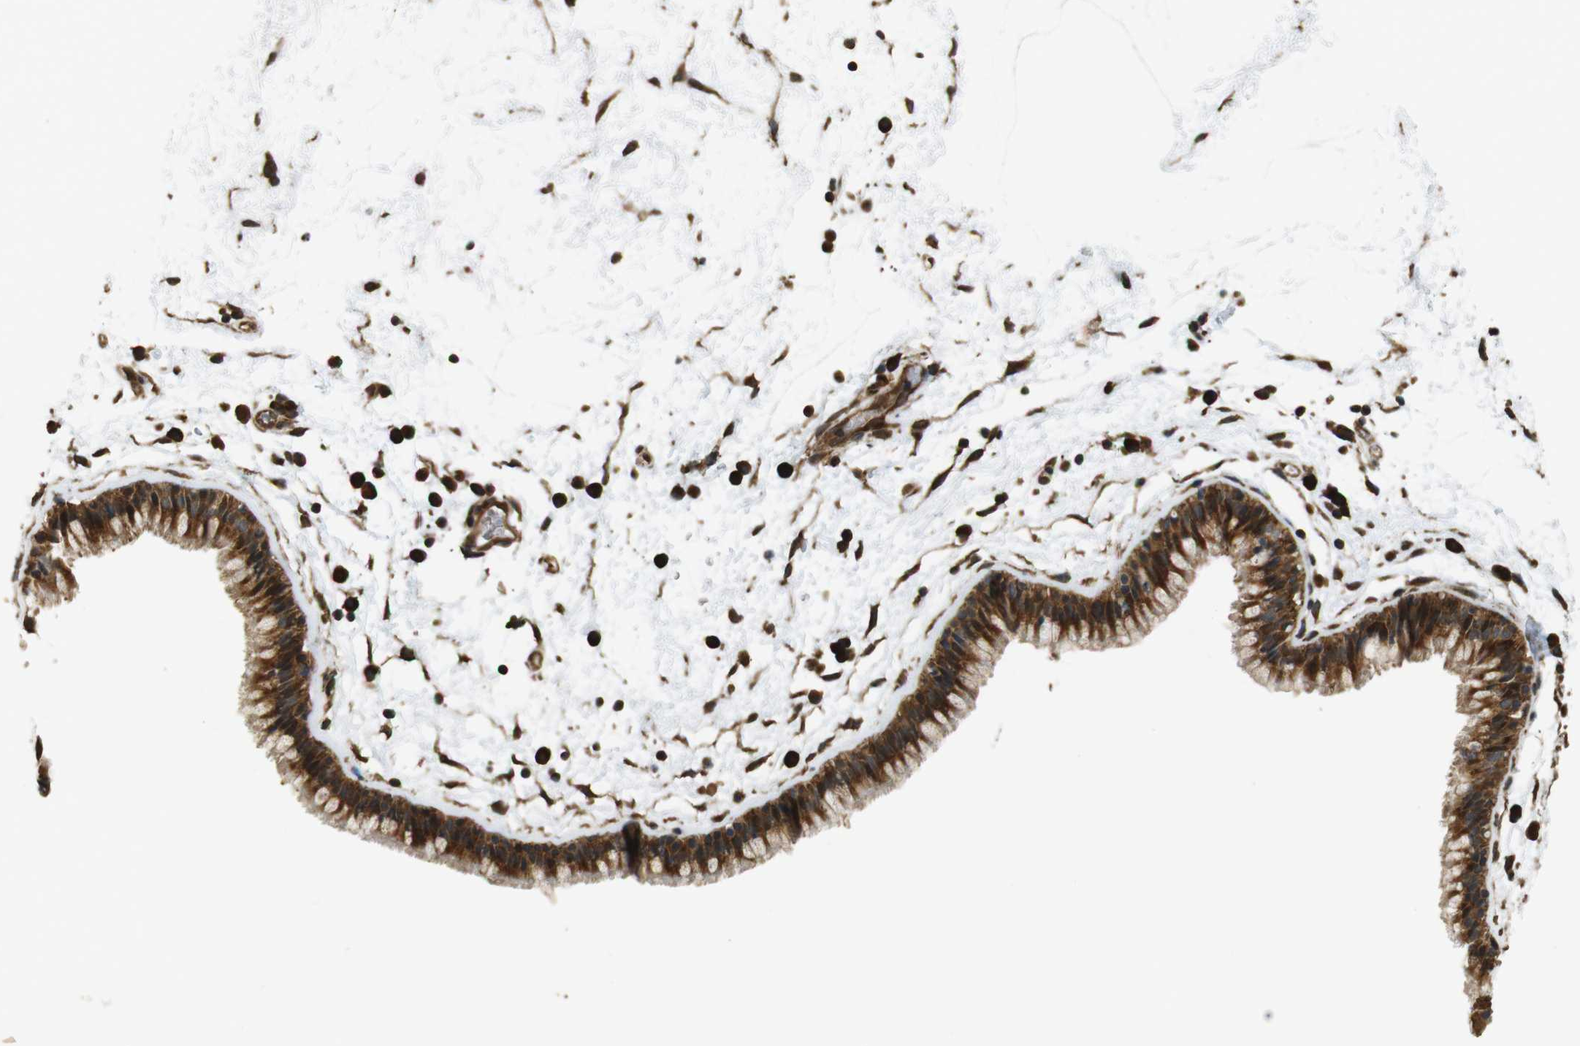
{"staining": {"intensity": "strong", "quantity": ">75%", "location": "cytoplasmic/membranous"}, "tissue": "nasopharynx", "cell_type": "Respiratory epithelial cells", "image_type": "normal", "snomed": [{"axis": "morphology", "description": "Normal tissue, NOS"}, {"axis": "morphology", "description": "Inflammation, NOS"}, {"axis": "topography", "description": "Nasopharynx"}], "caption": "The immunohistochemical stain shows strong cytoplasmic/membranous positivity in respiratory epithelial cells of unremarkable nasopharynx. (Brightfield microscopy of DAB IHC at high magnification).", "gene": "BNIP3", "patient": {"sex": "male", "age": 48}}